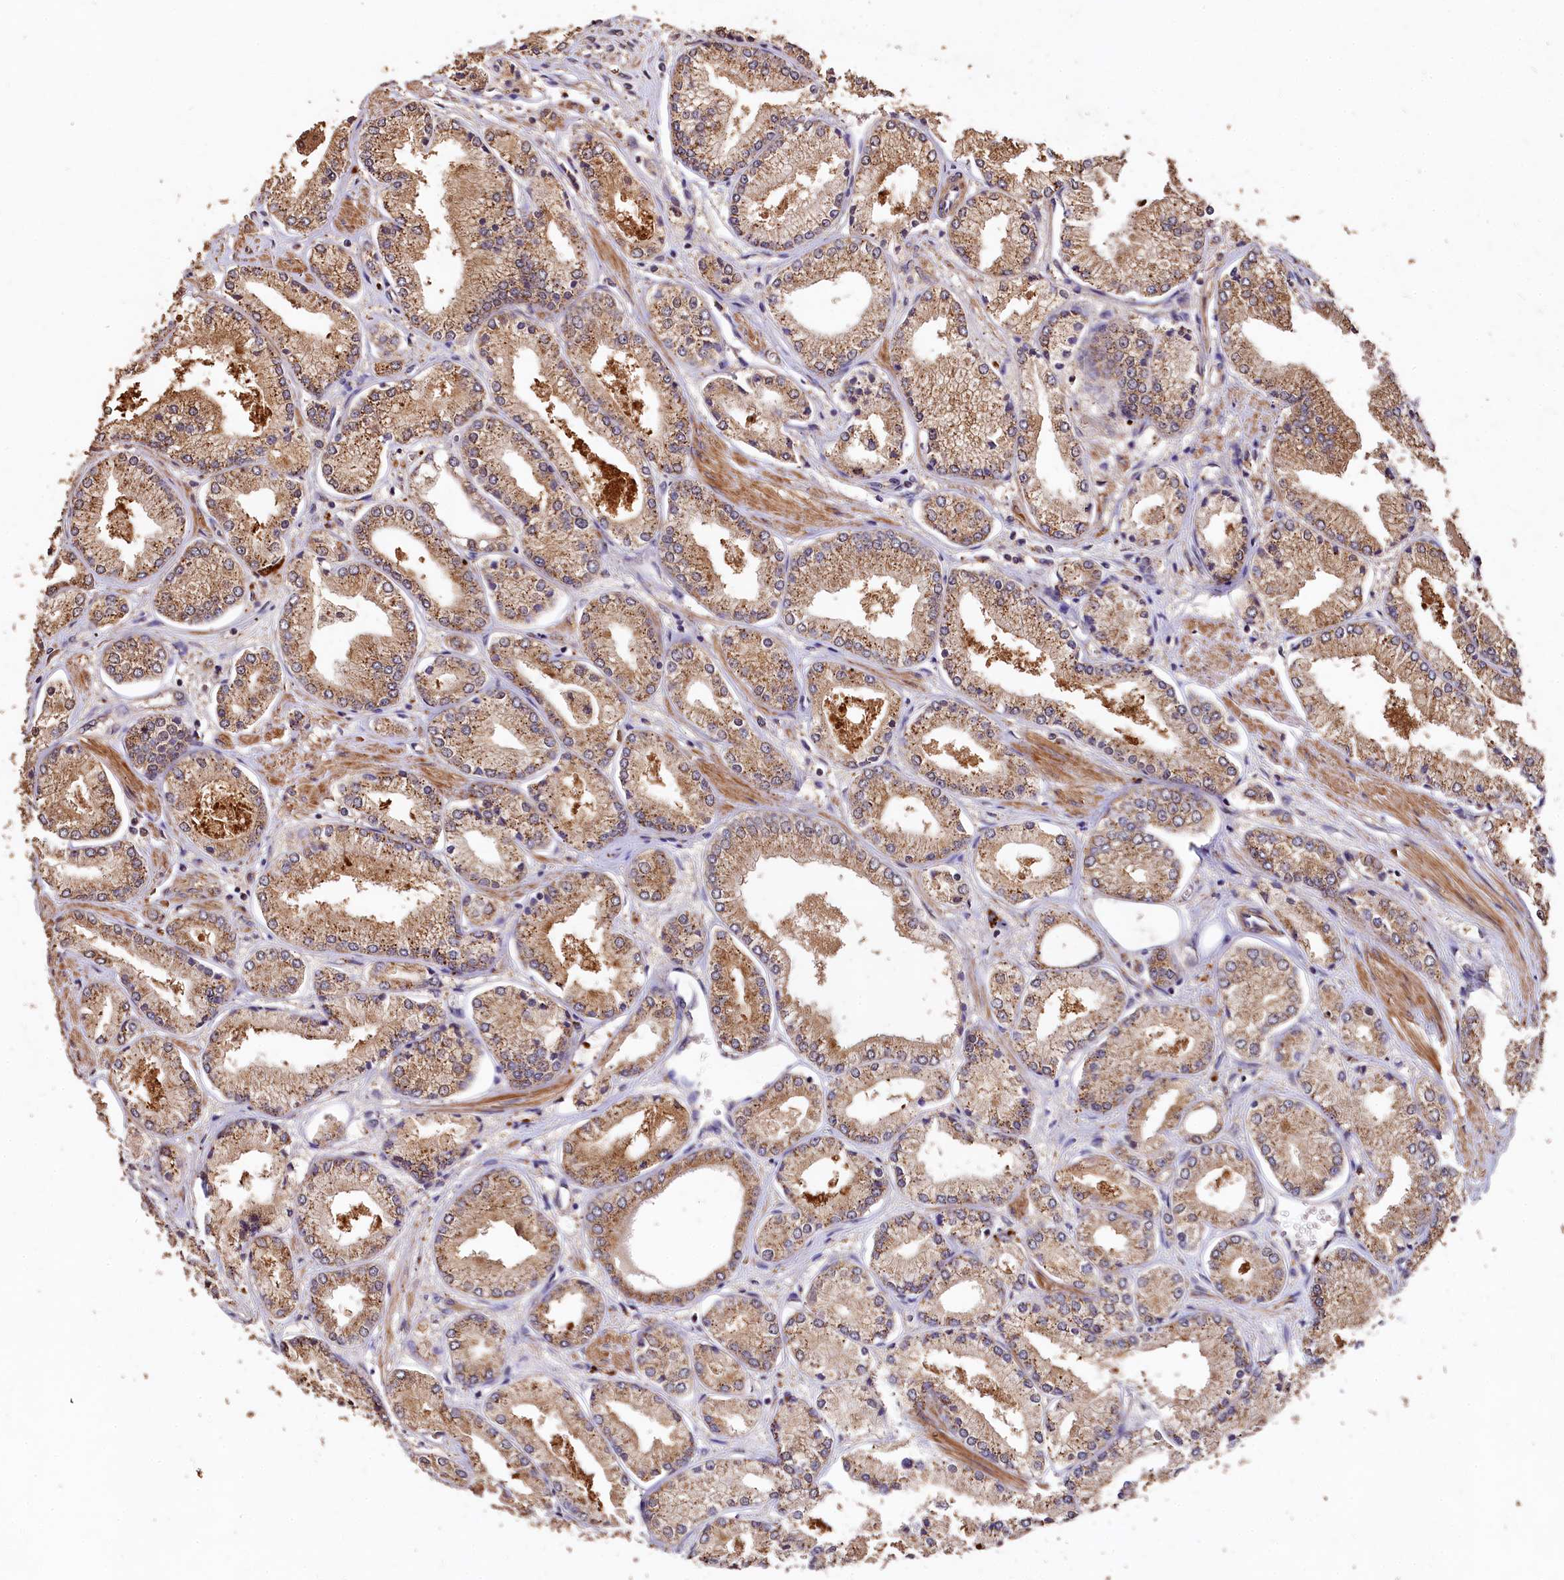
{"staining": {"intensity": "moderate", "quantity": ">75%", "location": "cytoplasmic/membranous"}, "tissue": "prostate cancer", "cell_type": "Tumor cells", "image_type": "cancer", "snomed": [{"axis": "morphology", "description": "Adenocarcinoma, Low grade"}, {"axis": "topography", "description": "Prostate"}], "caption": "Prostate cancer stained with immunohistochemistry reveals moderate cytoplasmic/membranous staining in approximately >75% of tumor cells. The protein is stained brown, and the nuclei are stained in blue (DAB (3,3'-diaminobenzidine) IHC with brightfield microscopy, high magnification).", "gene": "LSM4", "patient": {"sex": "male", "age": 60}}